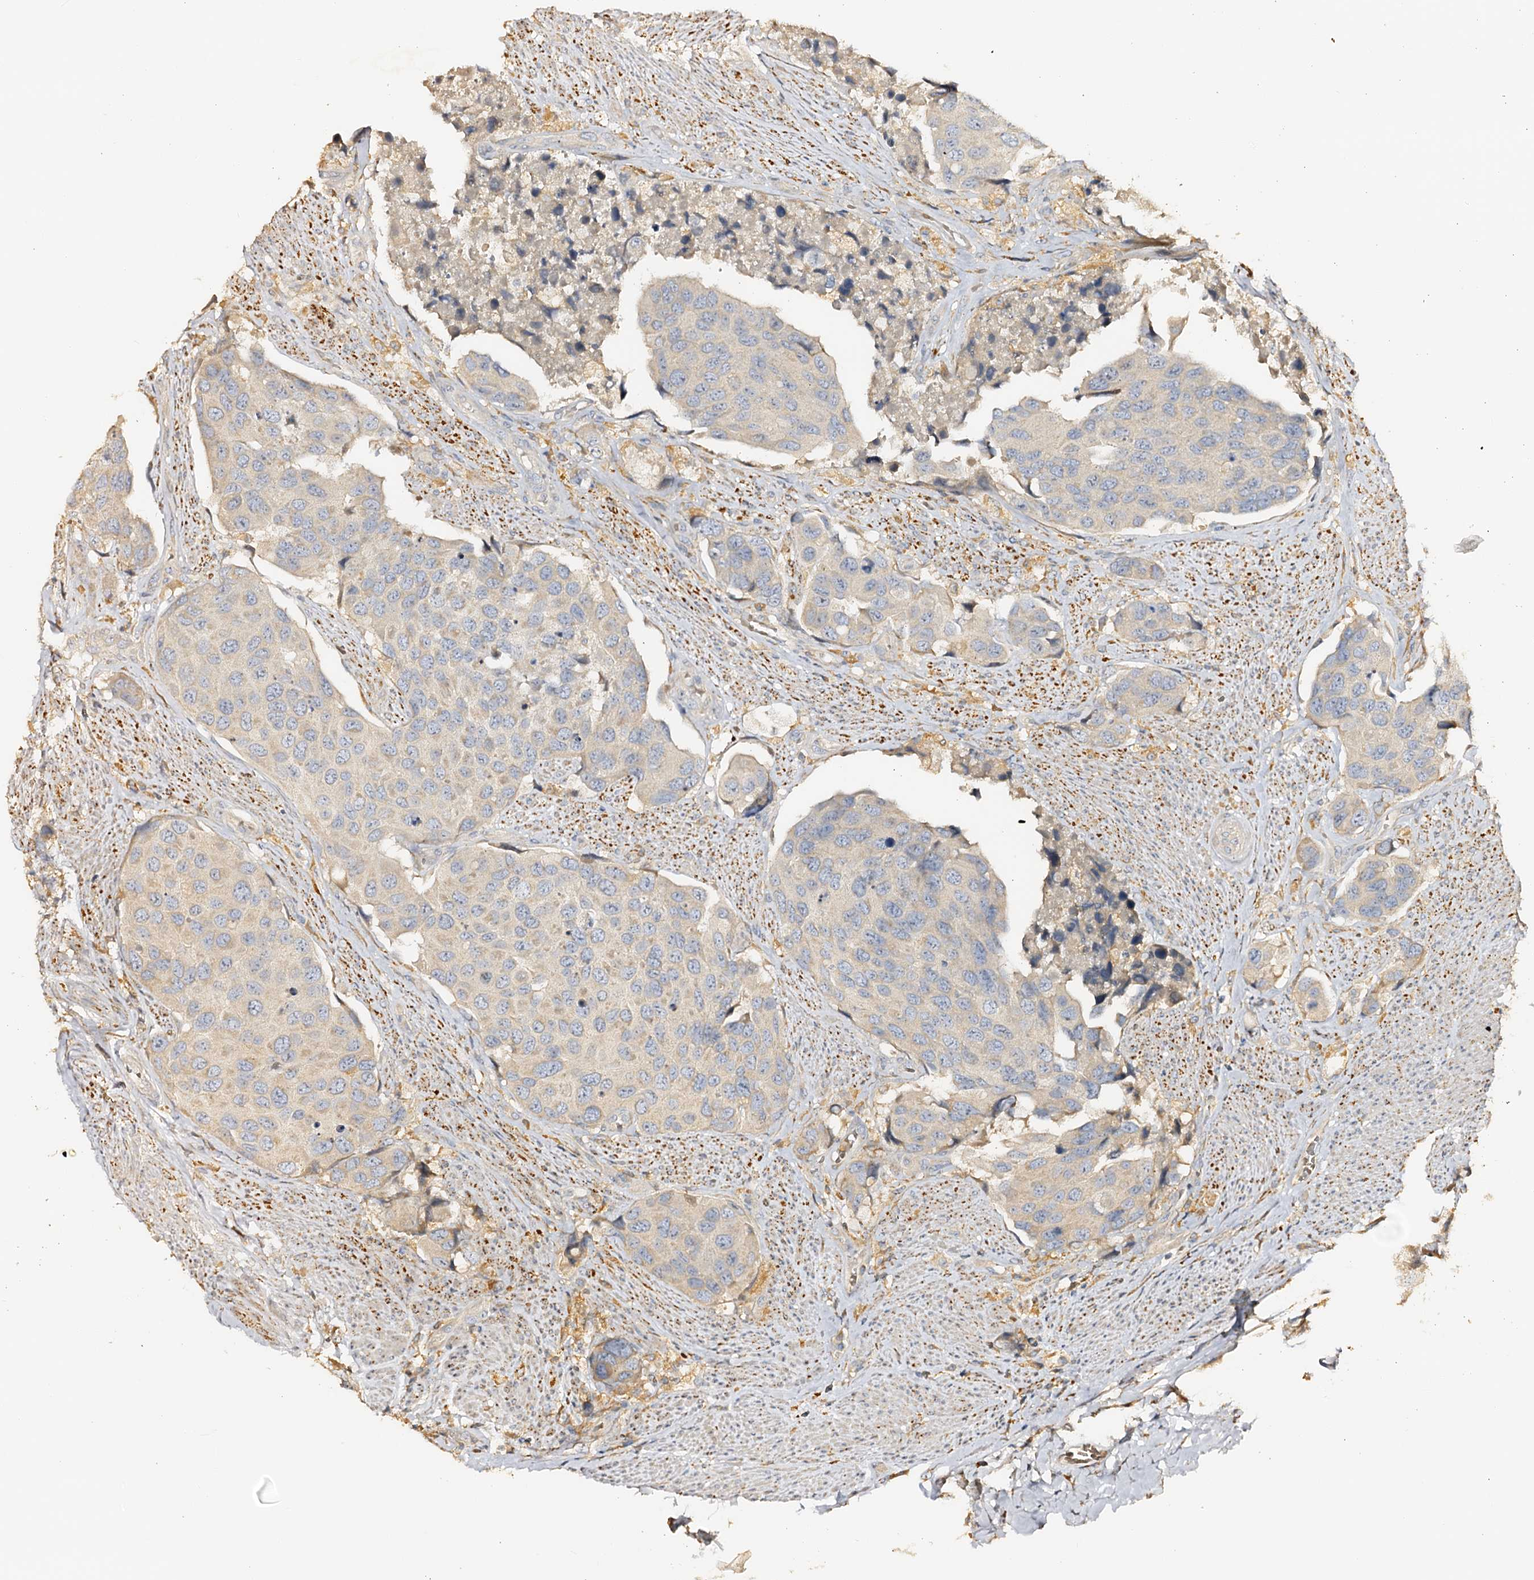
{"staining": {"intensity": "negative", "quantity": "none", "location": "none"}, "tissue": "urothelial cancer", "cell_type": "Tumor cells", "image_type": "cancer", "snomed": [{"axis": "morphology", "description": "Urothelial carcinoma, High grade"}, {"axis": "topography", "description": "Urinary bladder"}], "caption": "Immunohistochemistry (IHC) histopathology image of human urothelial cancer stained for a protein (brown), which shows no staining in tumor cells.", "gene": "DMXL2", "patient": {"sex": "male", "age": 74}}